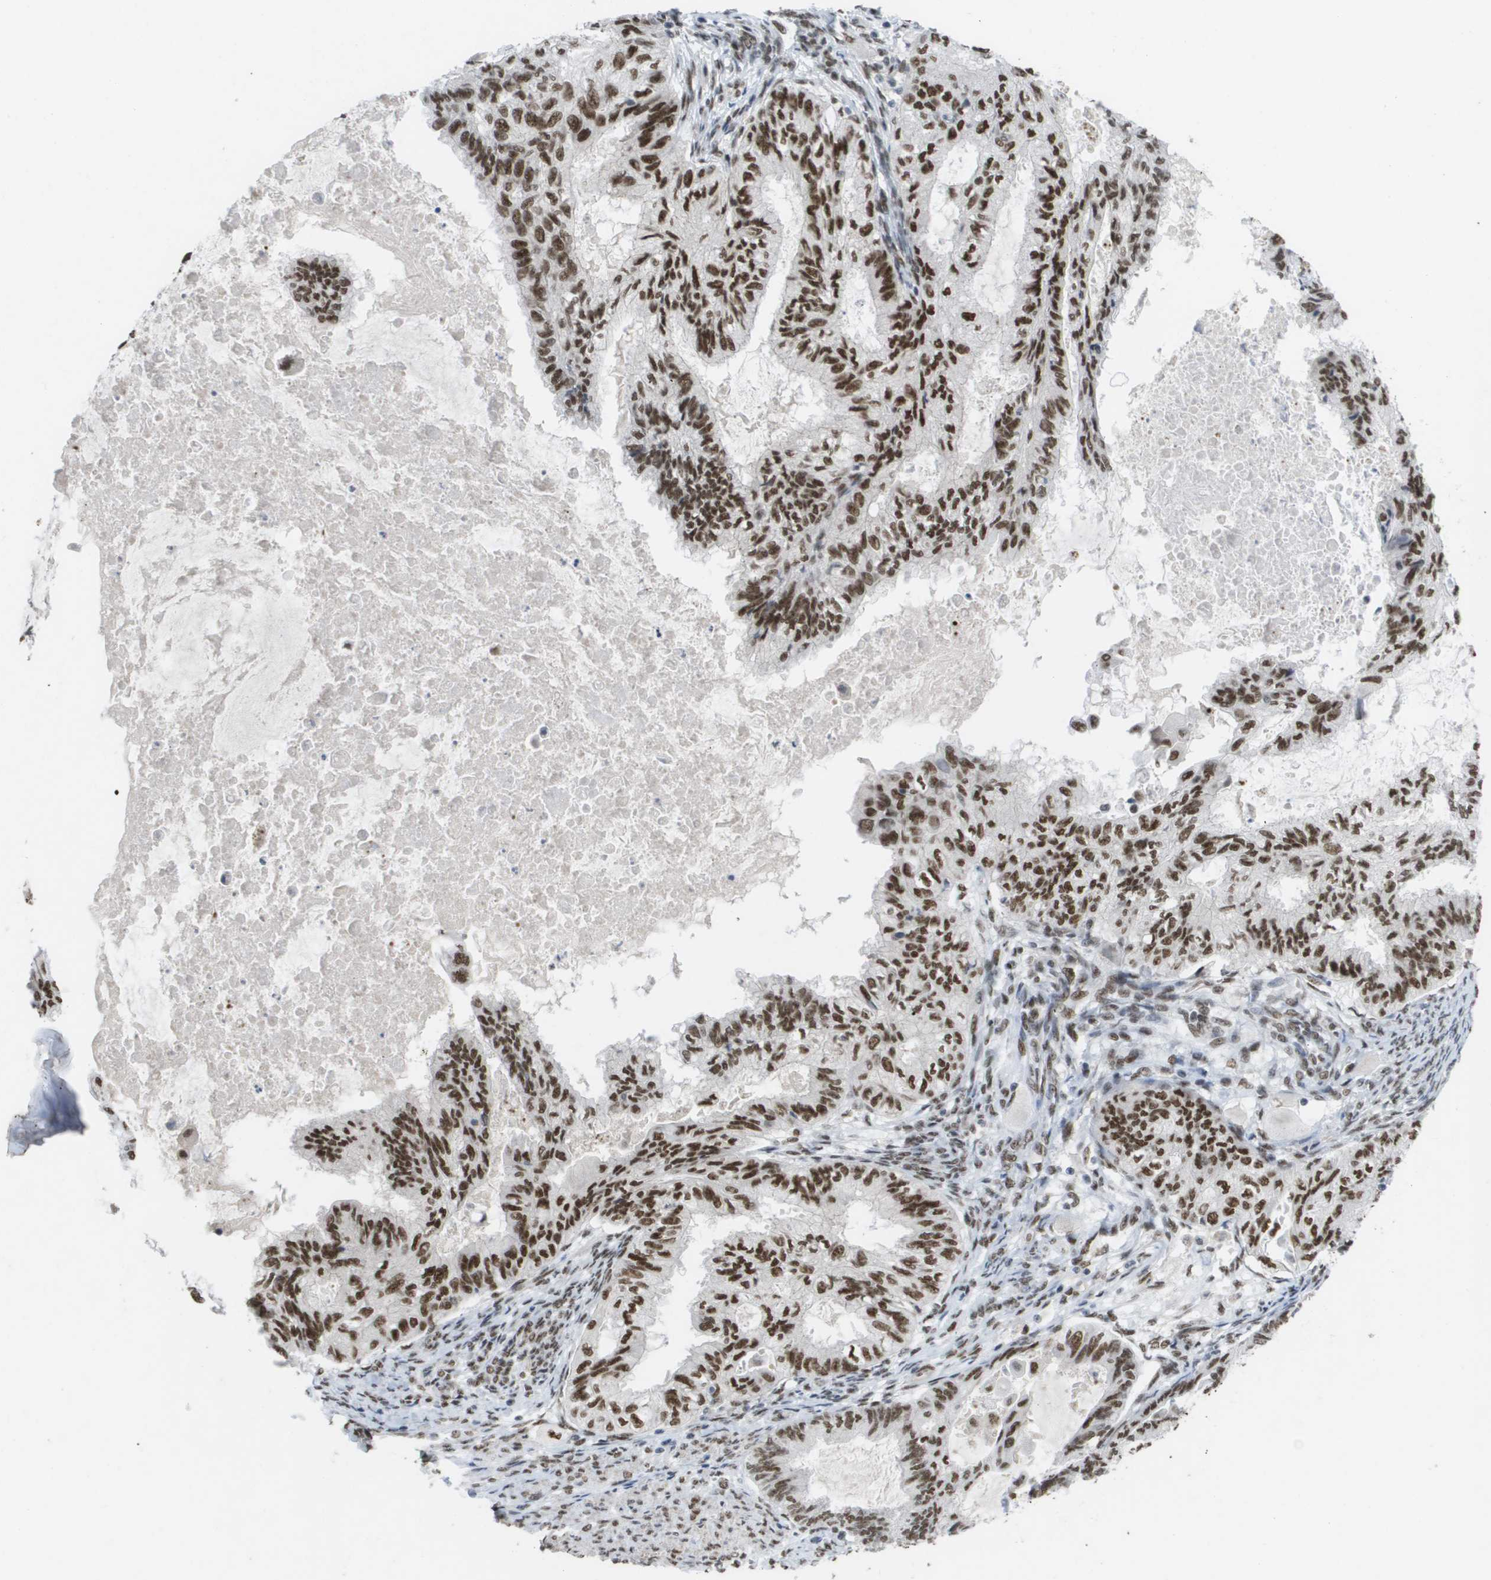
{"staining": {"intensity": "strong", "quantity": ">75%", "location": "nuclear"}, "tissue": "cervical cancer", "cell_type": "Tumor cells", "image_type": "cancer", "snomed": [{"axis": "morphology", "description": "Normal tissue, NOS"}, {"axis": "morphology", "description": "Adenocarcinoma, NOS"}, {"axis": "topography", "description": "Cervix"}, {"axis": "topography", "description": "Endometrium"}], "caption": "Immunohistochemical staining of human cervical adenocarcinoma exhibits high levels of strong nuclear expression in approximately >75% of tumor cells.", "gene": "CDT1", "patient": {"sex": "female", "age": 86}}